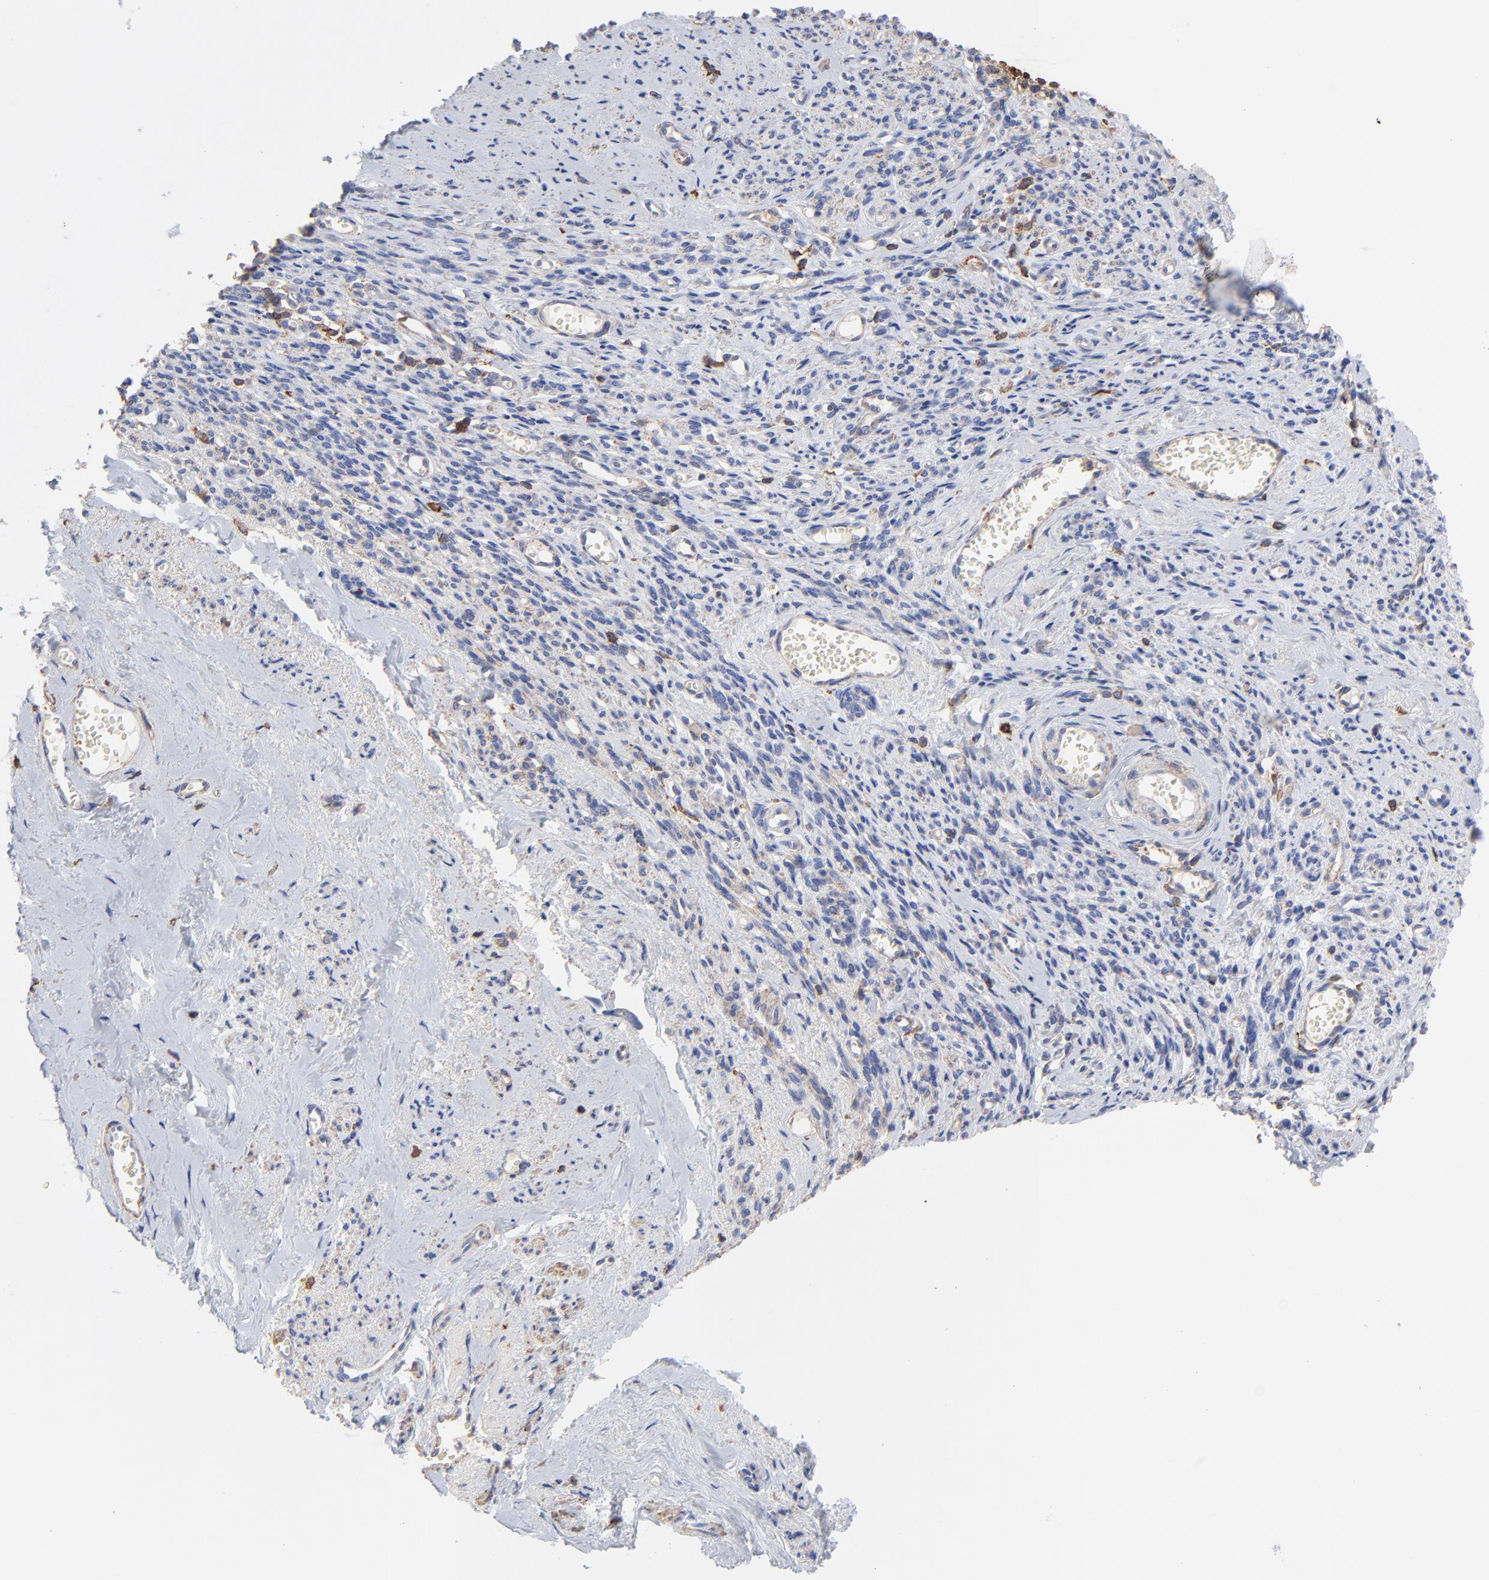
{"staining": {"intensity": "negative", "quantity": "none", "location": "none"}, "tissue": "endometrial cancer", "cell_type": "Tumor cells", "image_type": "cancer", "snomed": [{"axis": "morphology", "description": "Adenocarcinoma, NOS"}, {"axis": "topography", "description": "Endometrium"}], "caption": "This is an IHC photomicrograph of human endometrial adenocarcinoma. There is no expression in tumor cells.", "gene": "ASL", "patient": {"sex": "female", "age": 75}}